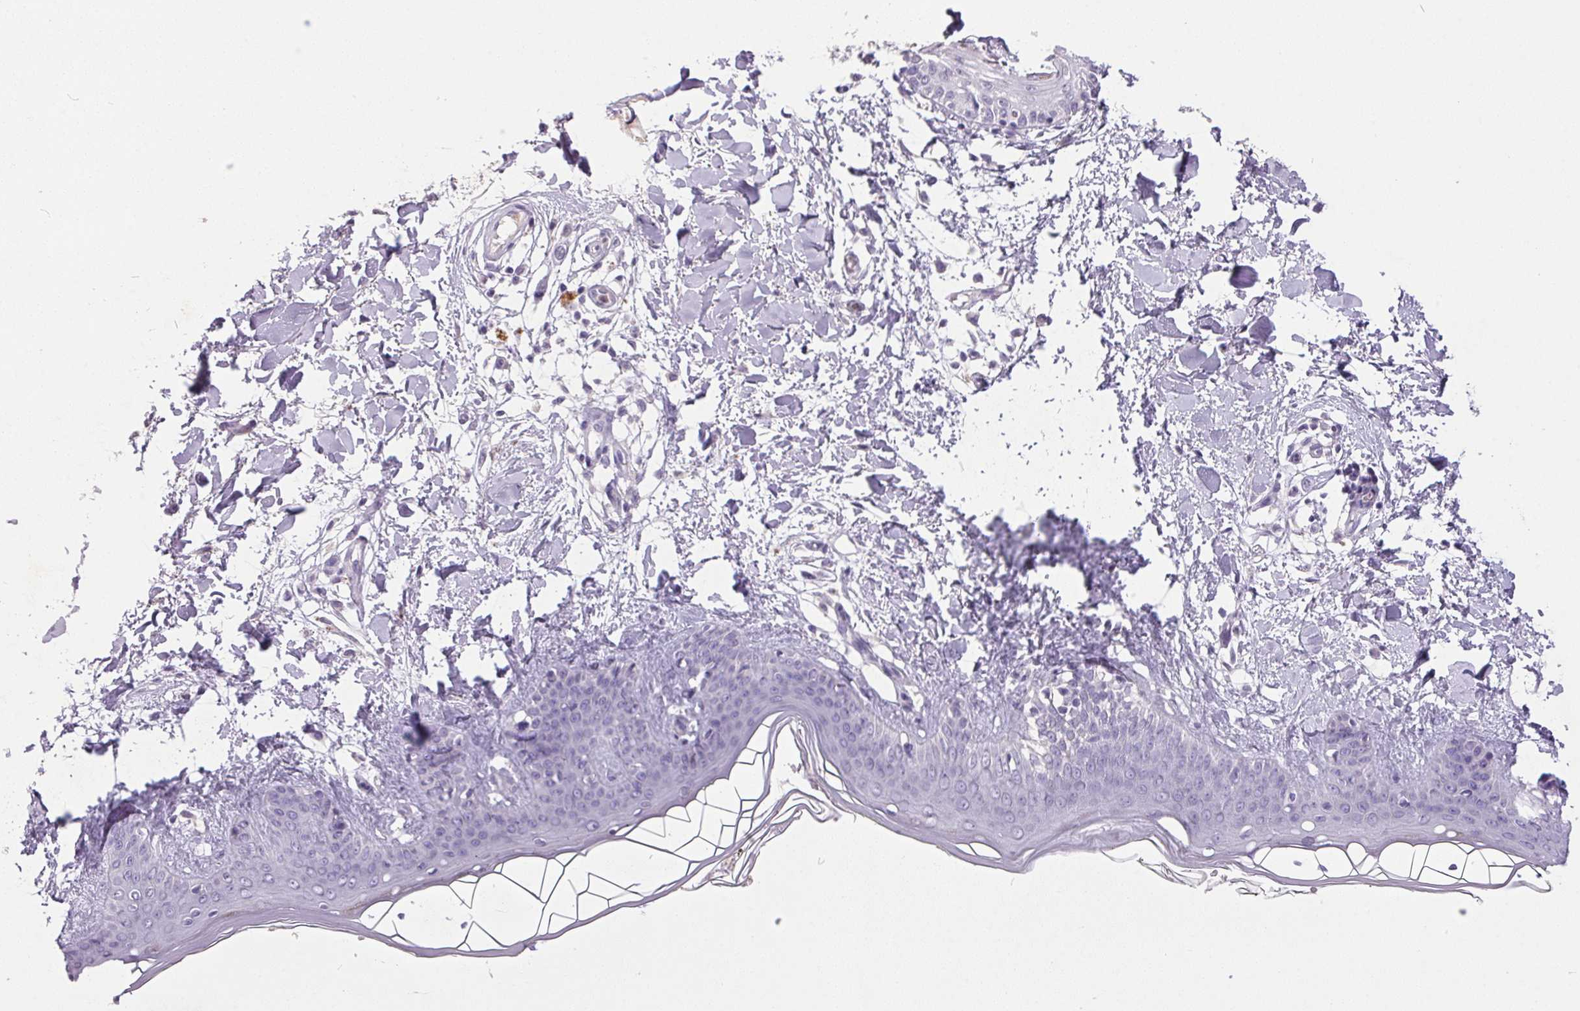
{"staining": {"intensity": "negative", "quantity": "none", "location": "none"}, "tissue": "skin", "cell_type": "Fibroblasts", "image_type": "normal", "snomed": [{"axis": "morphology", "description": "Normal tissue, NOS"}, {"axis": "topography", "description": "Skin"}], "caption": "DAB immunohistochemical staining of normal skin reveals no significant expression in fibroblasts.", "gene": "TRDN", "patient": {"sex": "female", "age": 34}}